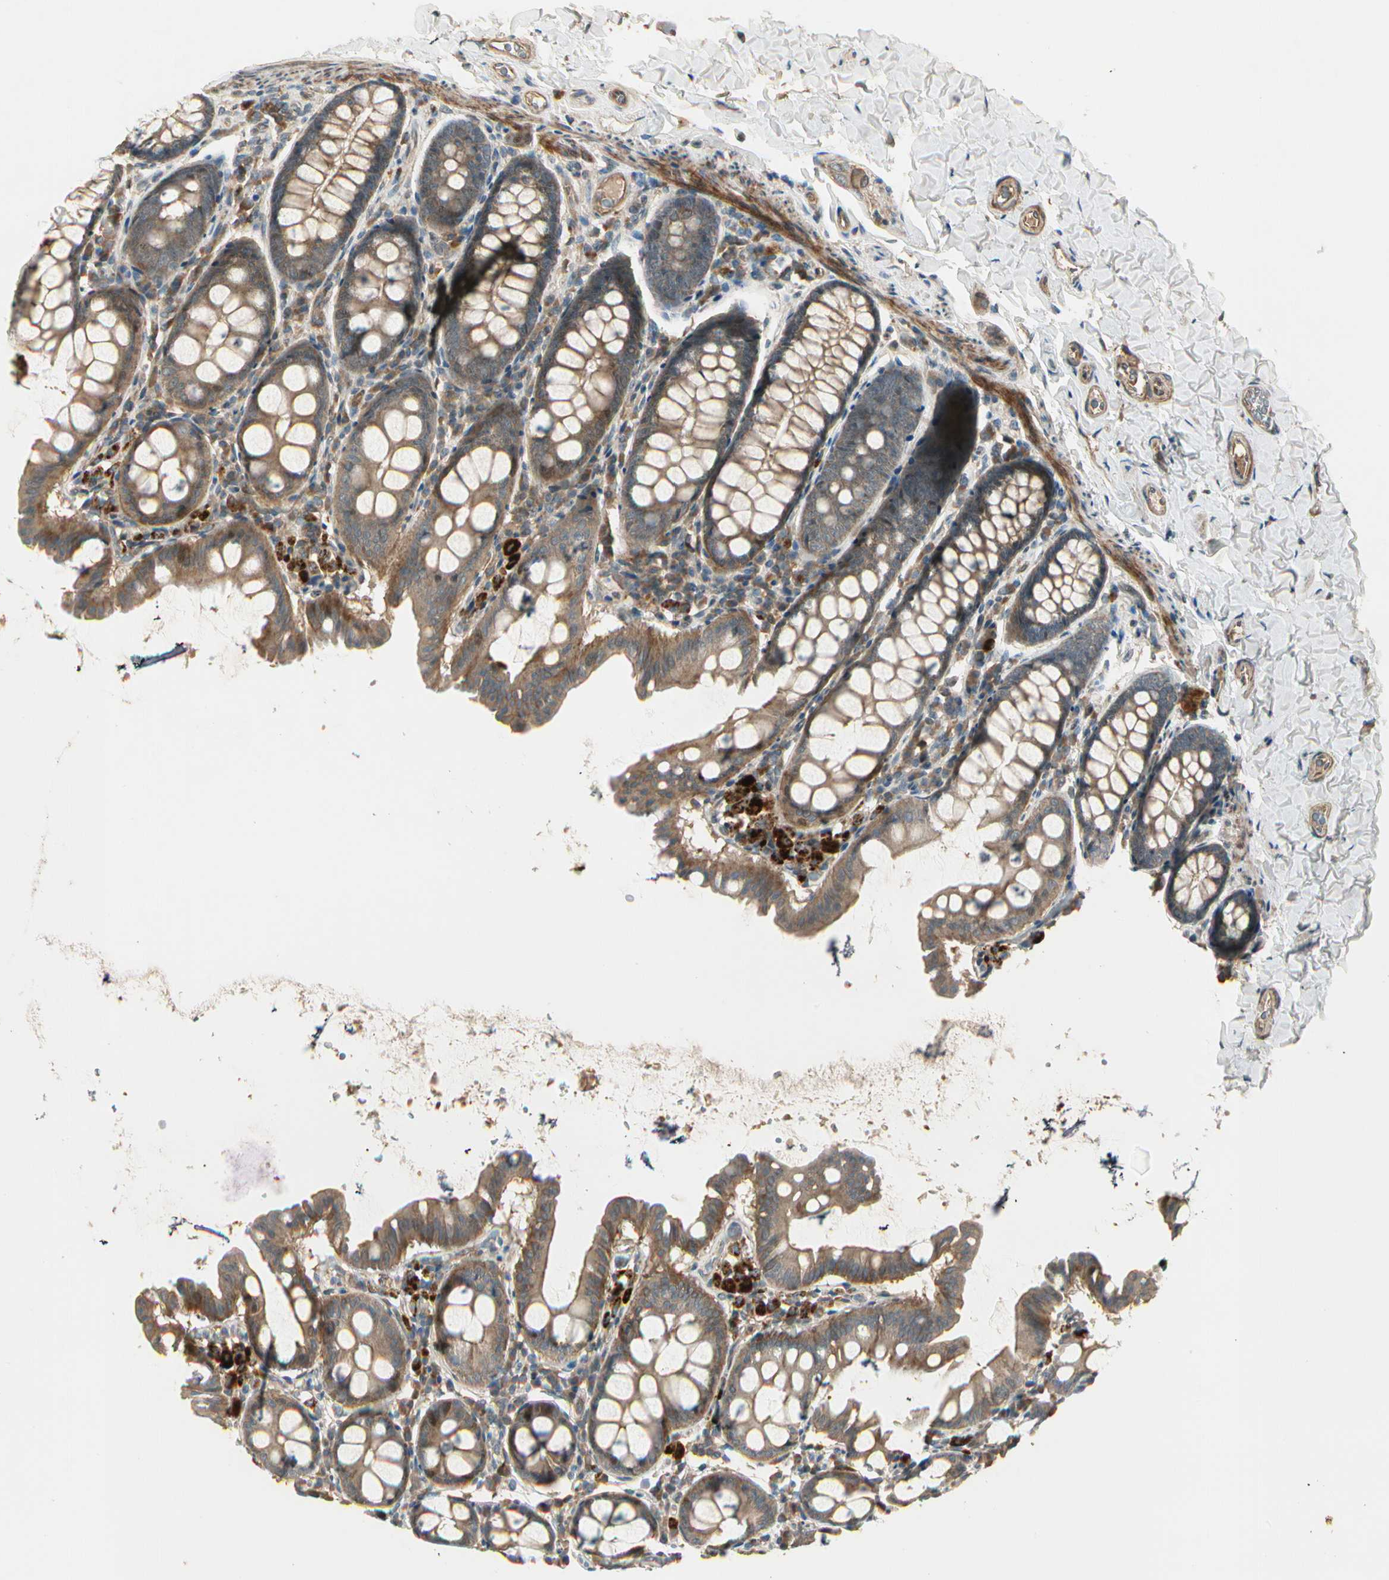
{"staining": {"intensity": "moderate", "quantity": ">75%", "location": "cytoplasmic/membranous"}, "tissue": "colon", "cell_type": "Endothelial cells", "image_type": "normal", "snomed": [{"axis": "morphology", "description": "Normal tissue, NOS"}, {"axis": "topography", "description": "Colon"}], "caption": "Immunohistochemical staining of unremarkable human colon displays moderate cytoplasmic/membranous protein staining in approximately >75% of endothelial cells. Nuclei are stained in blue.", "gene": "ACVR1", "patient": {"sex": "female", "age": 61}}